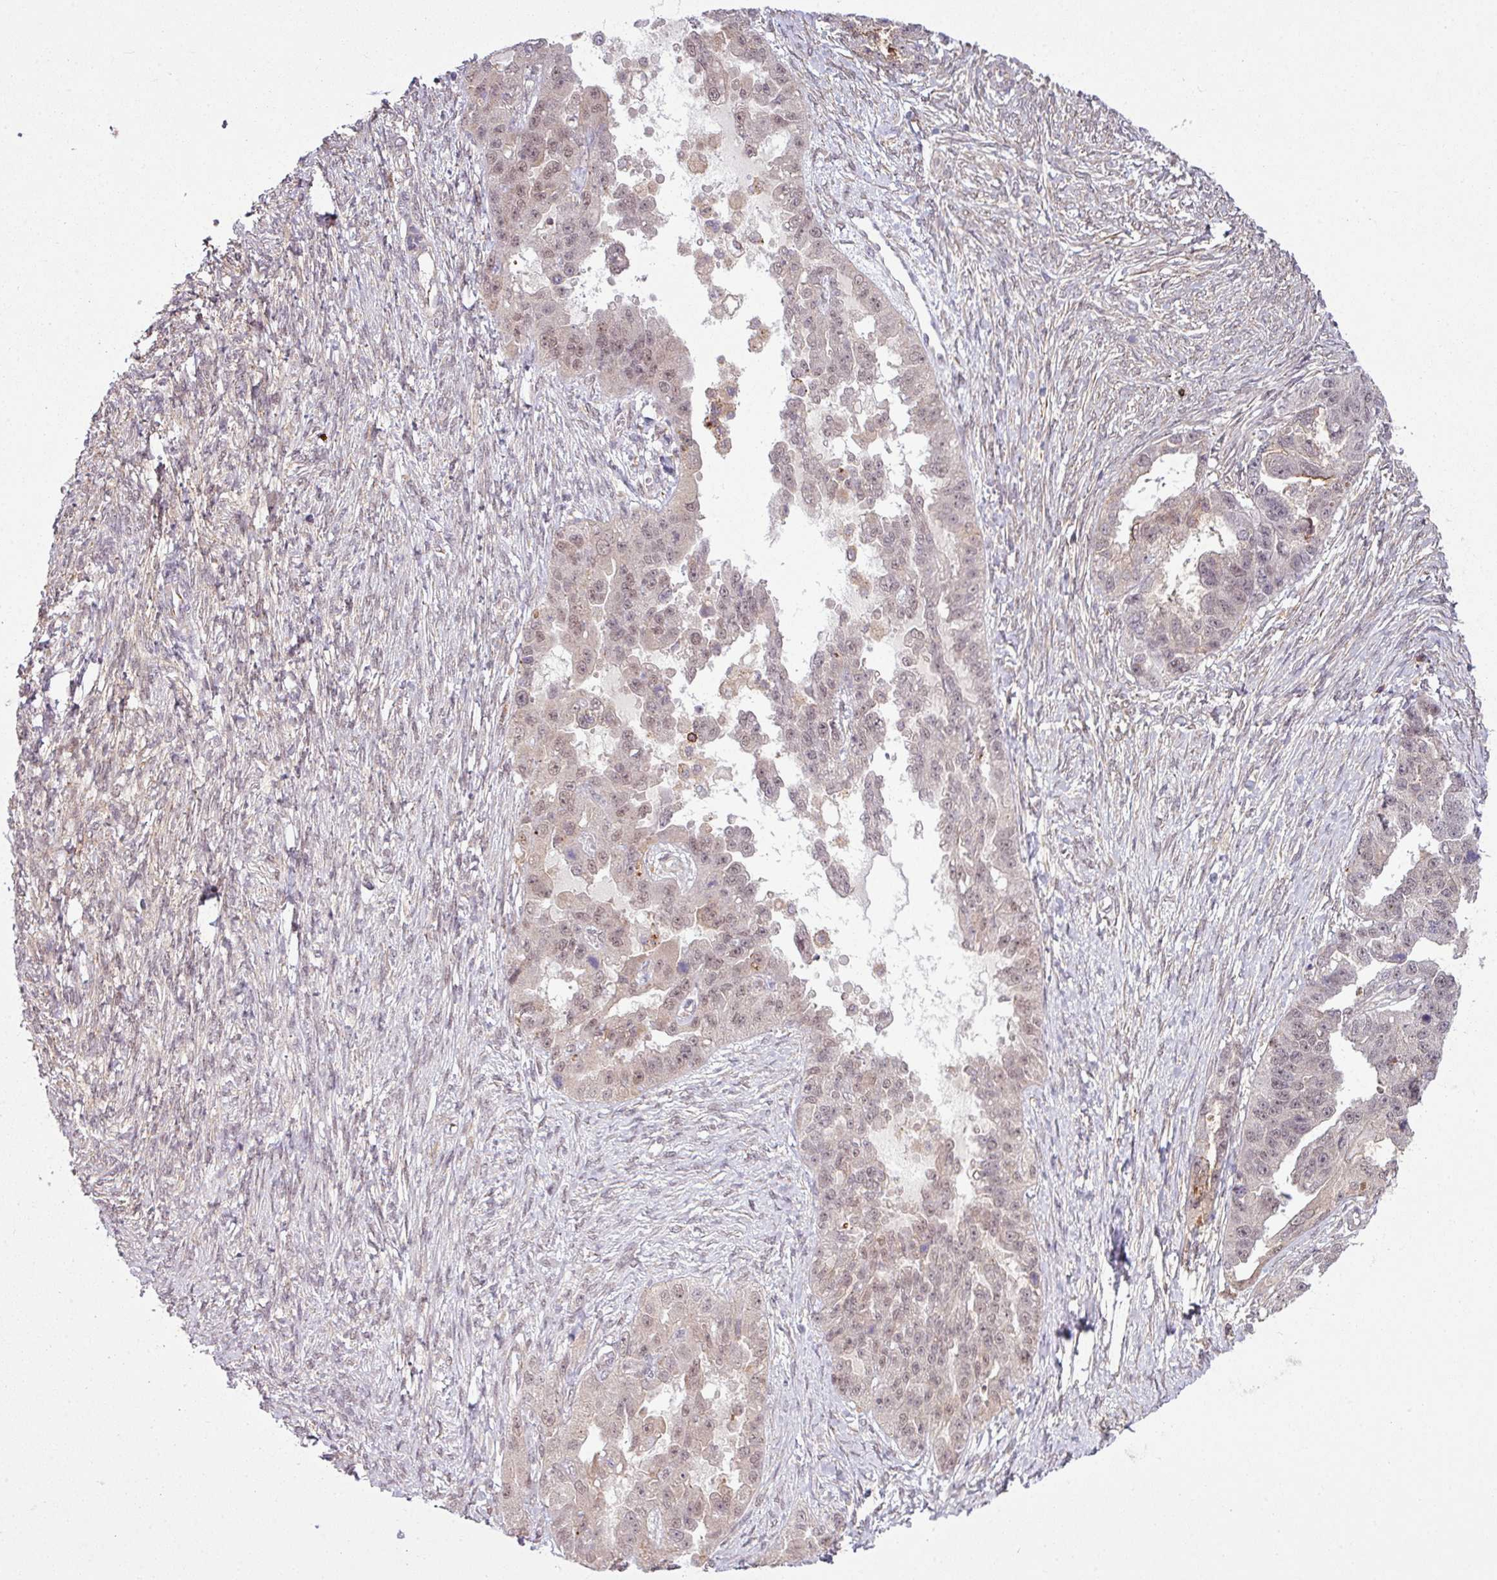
{"staining": {"intensity": "weak", "quantity": ">75%", "location": "nuclear"}, "tissue": "ovarian cancer", "cell_type": "Tumor cells", "image_type": "cancer", "snomed": [{"axis": "morphology", "description": "Cystadenocarcinoma, serous, NOS"}, {"axis": "topography", "description": "Ovary"}], "caption": "Human serous cystadenocarcinoma (ovarian) stained with a protein marker demonstrates weak staining in tumor cells.", "gene": "ZC2HC1C", "patient": {"sex": "female", "age": 58}}